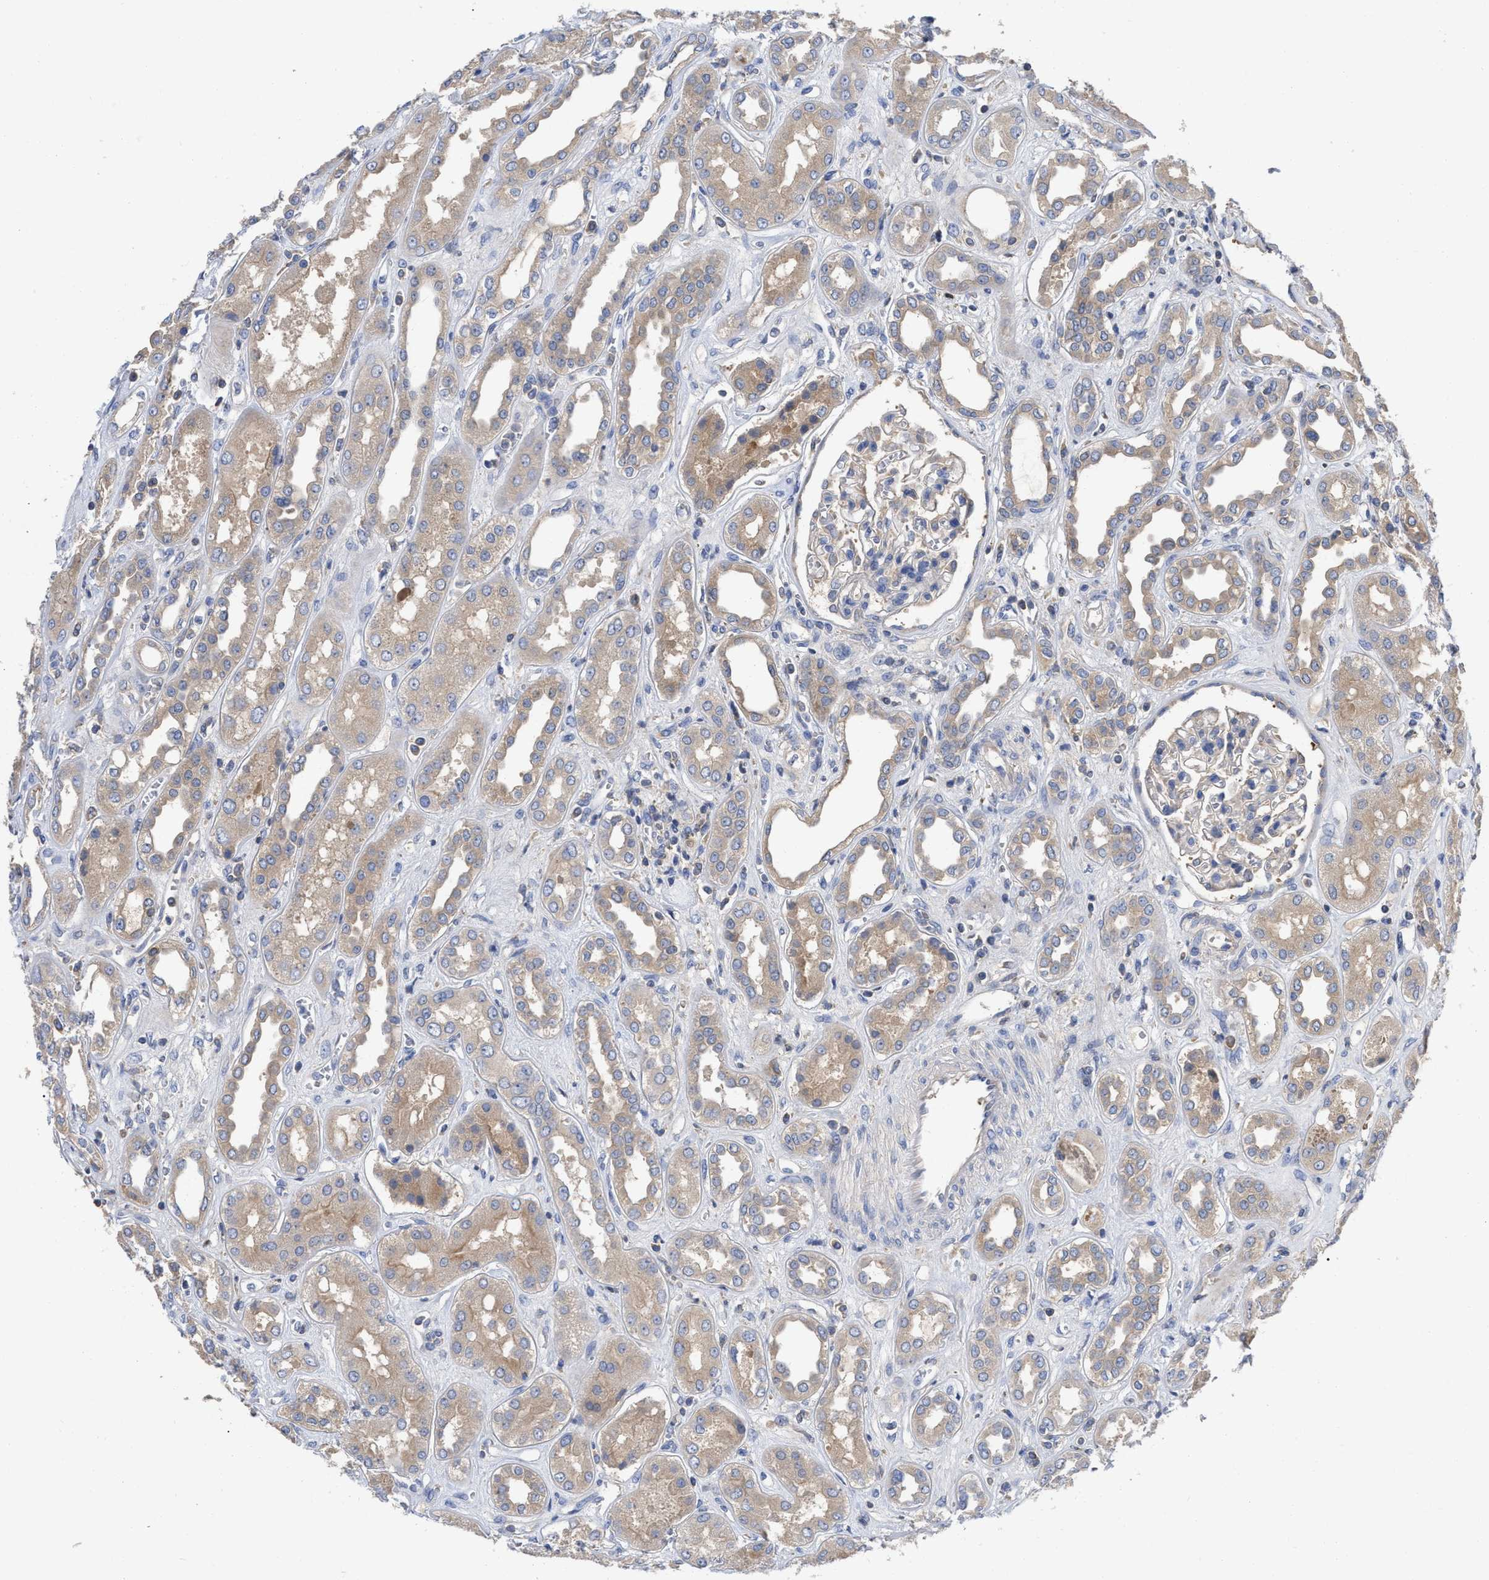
{"staining": {"intensity": "weak", "quantity": "<25%", "location": "cytoplasmic/membranous"}, "tissue": "kidney", "cell_type": "Cells in glomeruli", "image_type": "normal", "snomed": [{"axis": "morphology", "description": "Normal tissue, NOS"}, {"axis": "topography", "description": "Kidney"}], "caption": "High power microscopy micrograph of an immunohistochemistry (IHC) photomicrograph of unremarkable kidney, revealing no significant positivity in cells in glomeruli. (Immunohistochemistry, brightfield microscopy, high magnification).", "gene": "RAP1GDS1", "patient": {"sex": "male", "age": 59}}